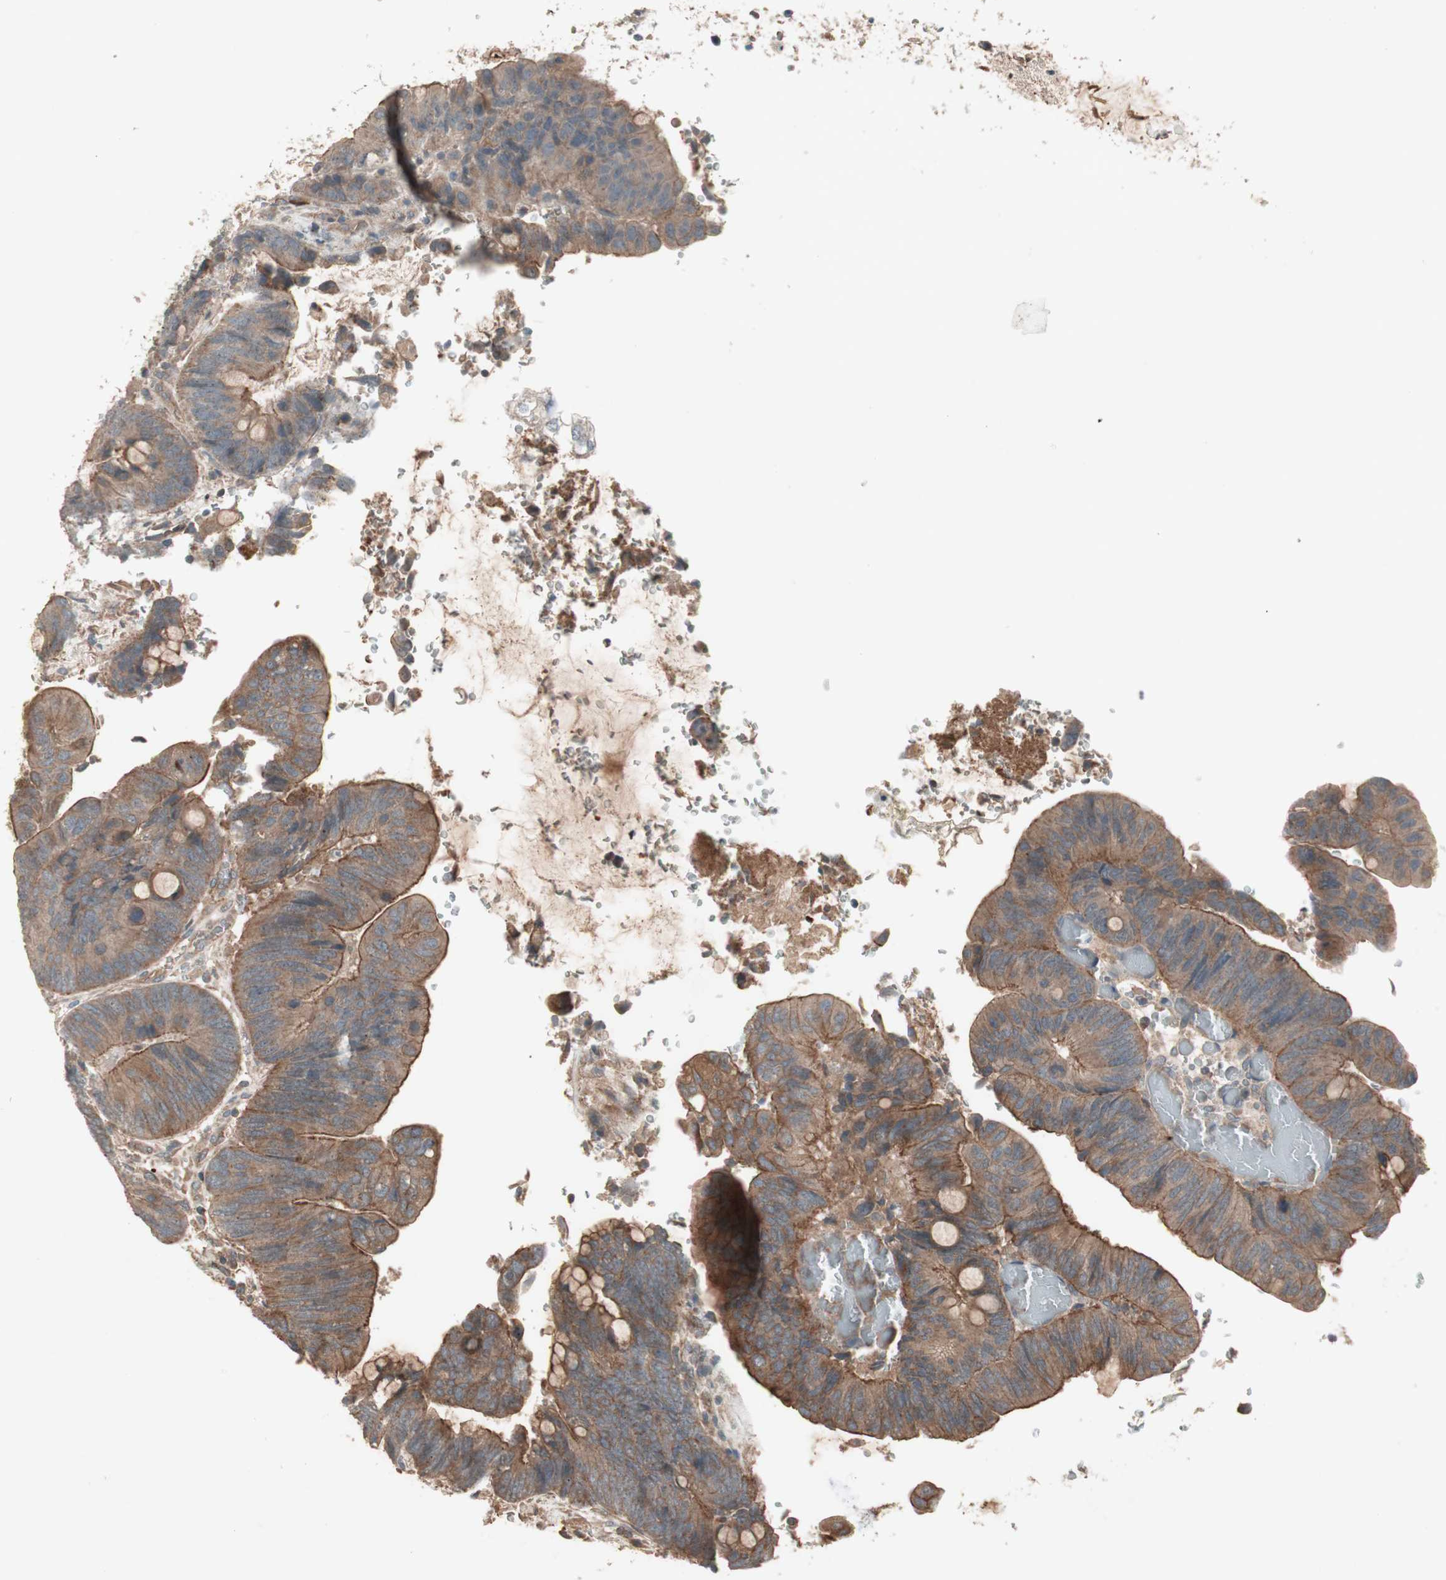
{"staining": {"intensity": "strong", "quantity": ">75%", "location": "cytoplasmic/membranous"}, "tissue": "colorectal cancer", "cell_type": "Tumor cells", "image_type": "cancer", "snomed": [{"axis": "morphology", "description": "Normal tissue, NOS"}, {"axis": "morphology", "description": "Adenocarcinoma, NOS"}, {"axis": "topography", "description": "Rectum"}, {"axis": "topography", "description": "Peripheral nerve tissue"}], "caption": "An immunohistochemistry histopathology image of neoplastic tissue is shown. Protein staining in brown labels strong cytoplasmic/membranous positivity in adenocarcinoma (colorectal) within tumor cells. The protein of interest is shown in brown color, while the nuclei are stained blue.", "gene": "TFPI", "patient": {"sex": "male", "age": 92}}